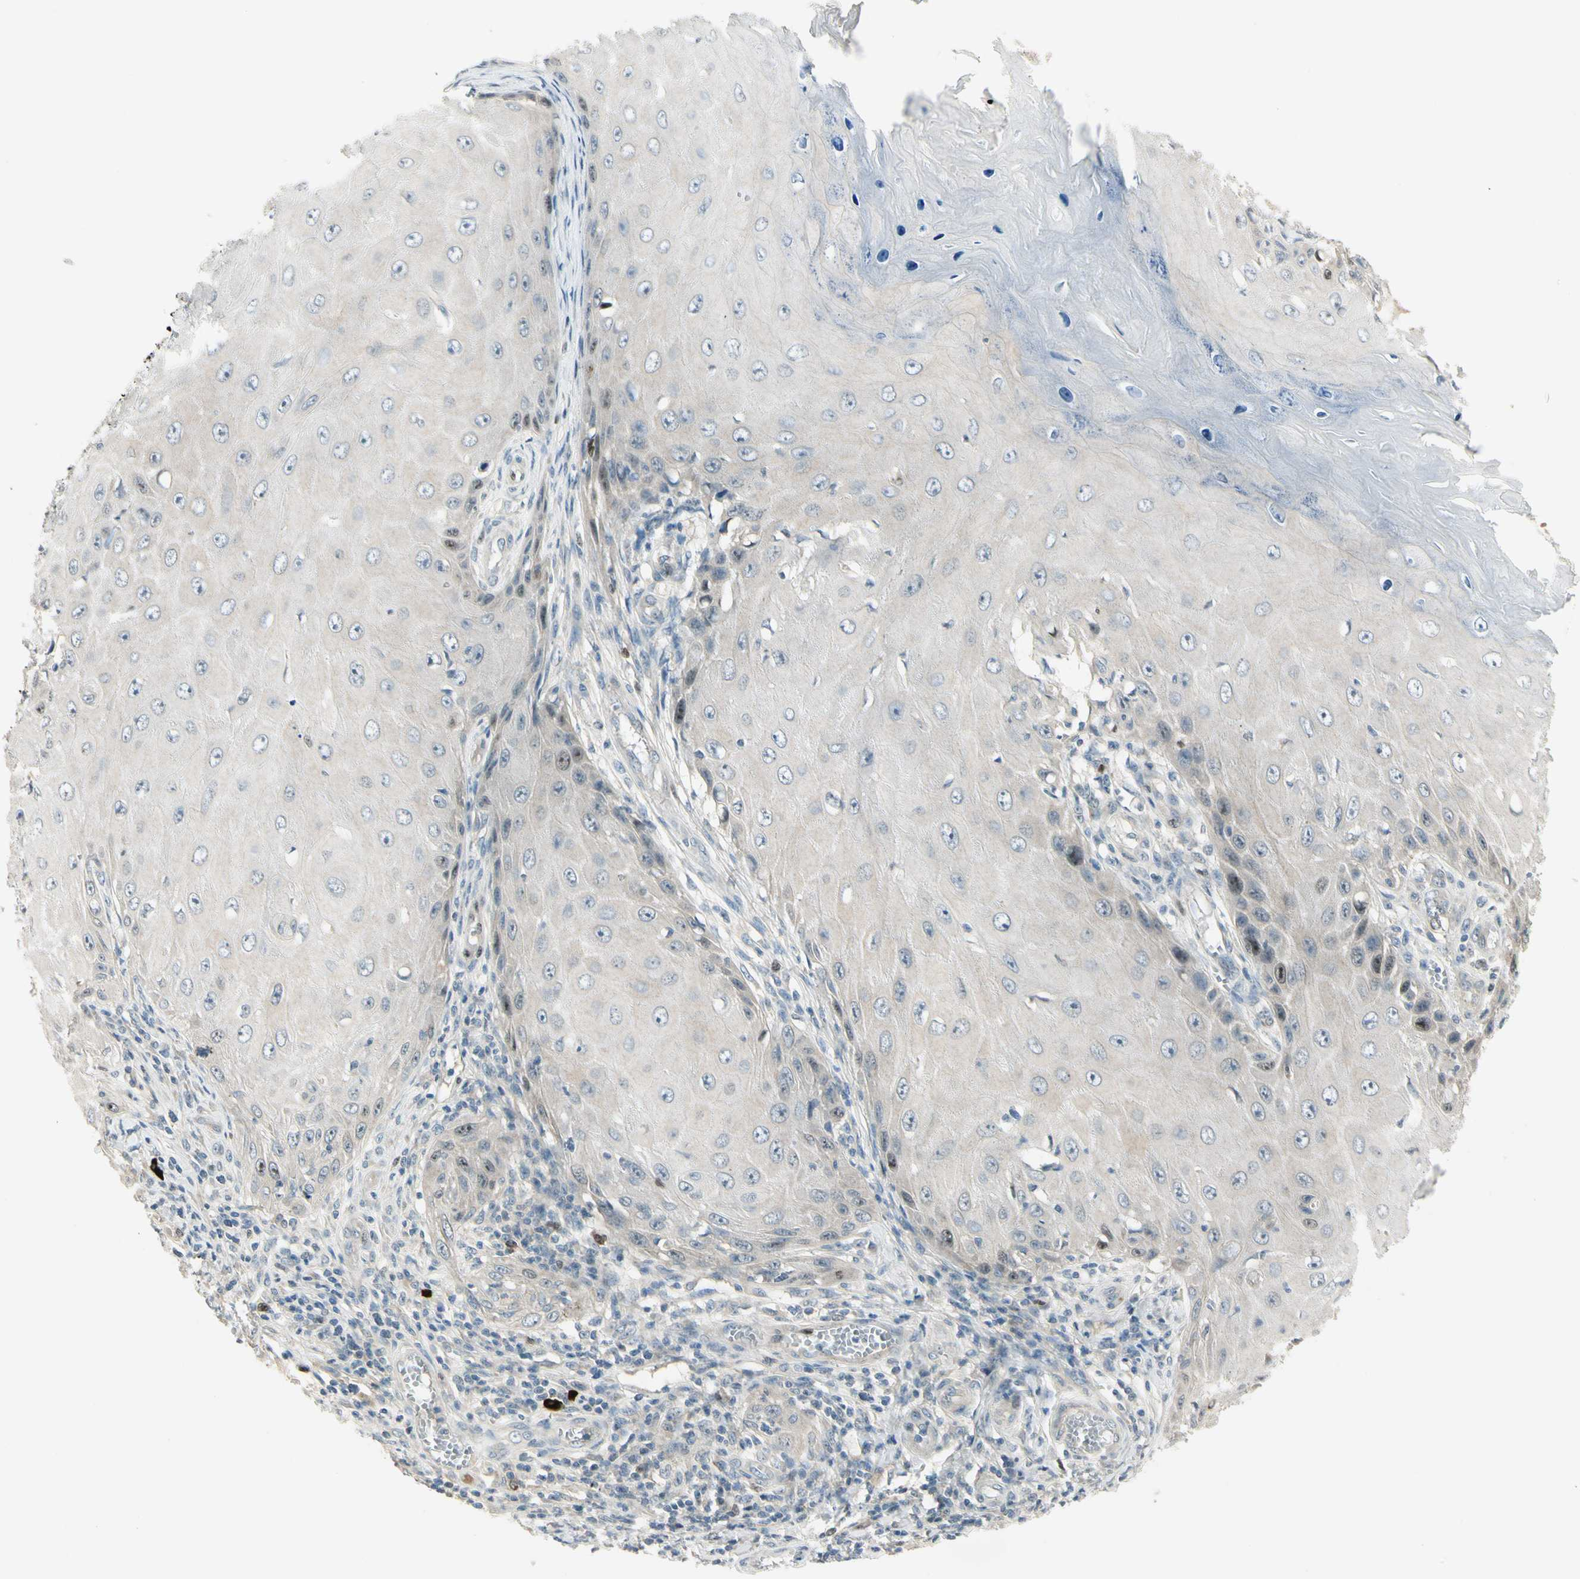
{"staining": {"intensity": "moderate", "quantity": "<25%", "location": "nuclear"}, "tissue": "skin cancer", "cell_type": "Tumor cells", "image_type": "cancer", "snomed": [{"axis": "morphology", "description": "Squamous cell carcinoma, NOS"}, {"axis": "topography", "description": "Skin"}], "caption": "Immunohistochemistry (IHC) photomicrograph of neoplastic tissue: human squamous cell carcinoma (skin) stained using immunohistochemistry (IHC) reveals low levels of moderate protein expression localized specifically in the nuclear of tumor cells, appearing as a nuclear brown color.", "gene": "PITX1", "patient": {"sex": "female", "age": 73}}